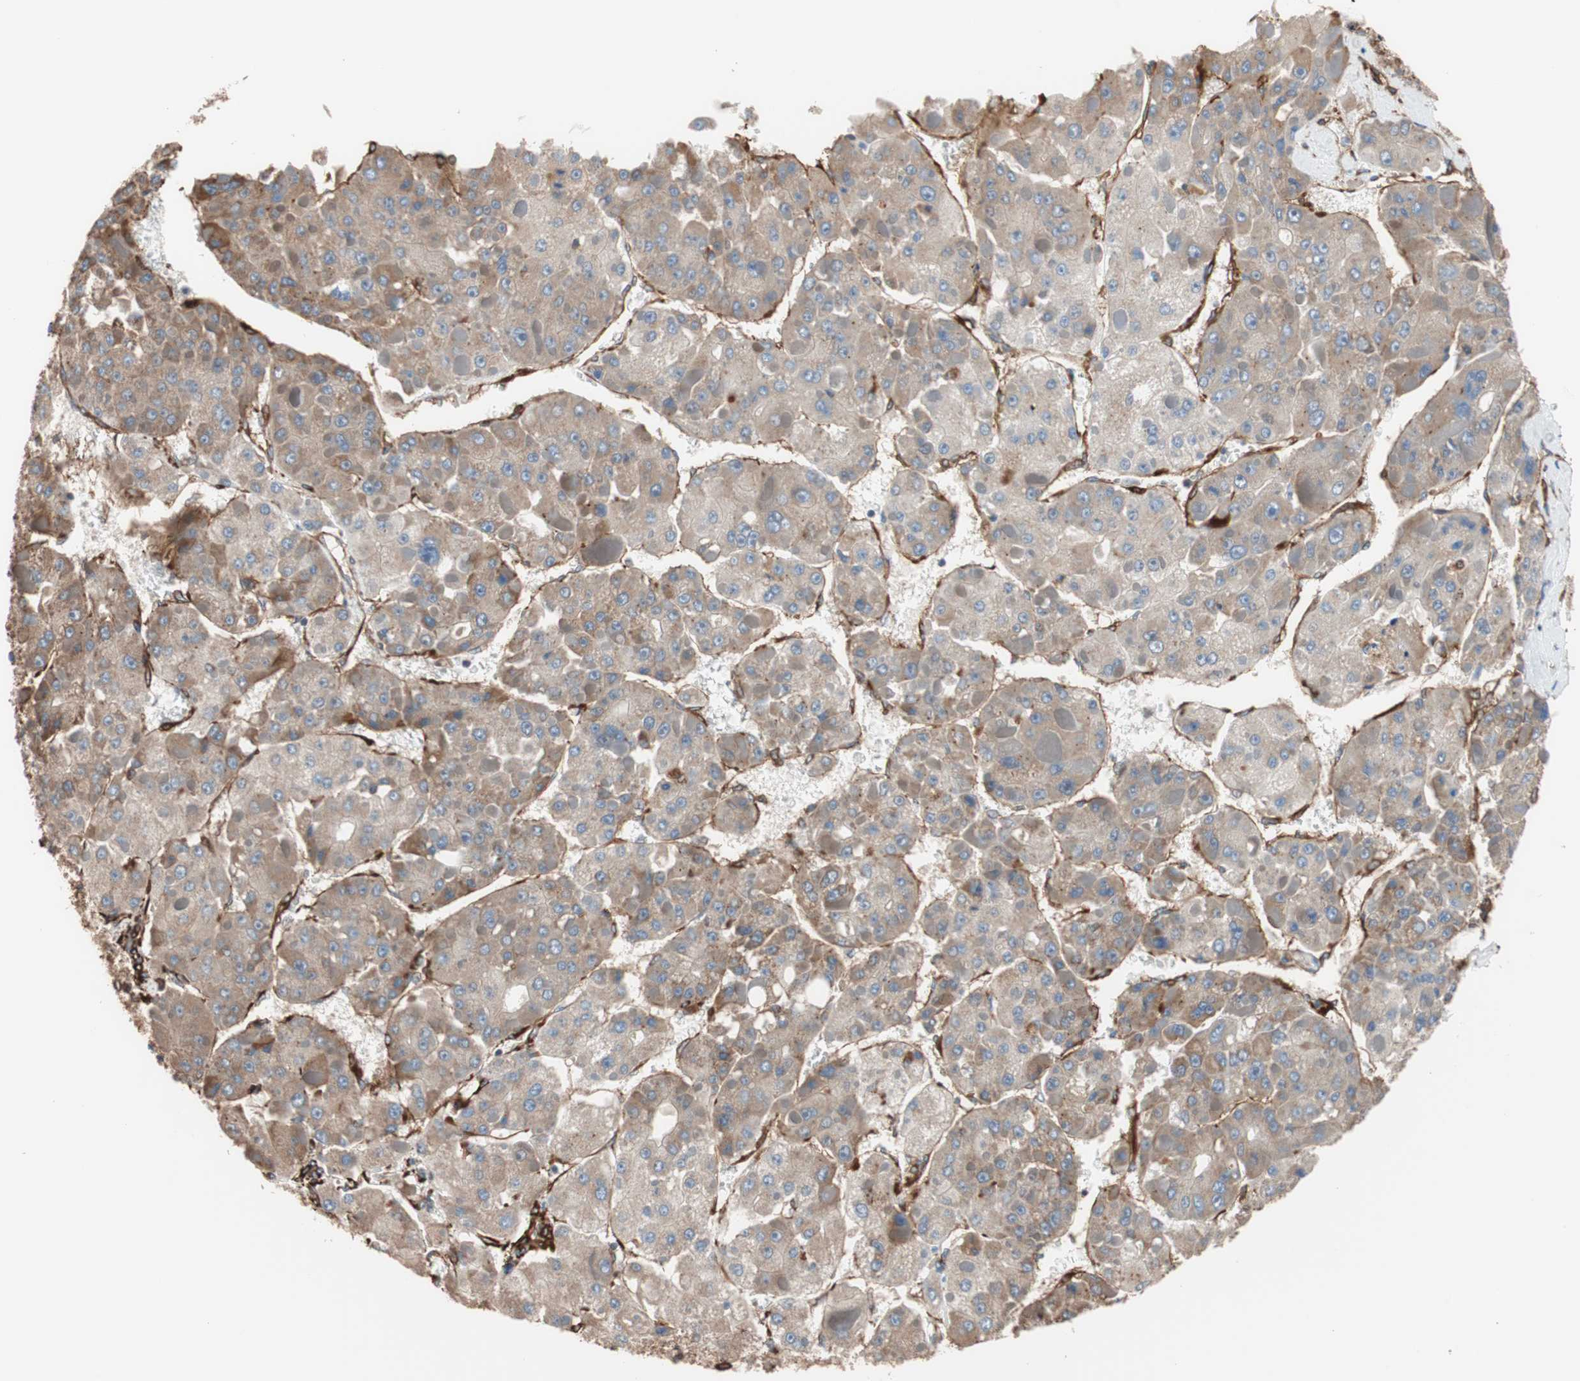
{"staining": {"intensity": "moderate", "quantity": ">75%", "location": "cytoplasmic/membranous"}, "tissue": "liver cancer", "cell_type": "Tumor cells", "image_type": "cancer", "snomed": [{"axis": "morphology", "description": "Carcinoma, Hepatocellular, NOS"}, {"axis": "topography", "description": "Liver"}], "caption": "Liver hepatocellular carcinoma was stained to show a protein in brown. There is medium levels of moderate cytoplasmic/membranous staining in approximately >75% of tumor cells. (Brightfield microscopy of DAB IHC at high magnification).", "gene": "GPSM2", "patient": {"sex": "female", "age": 73}}